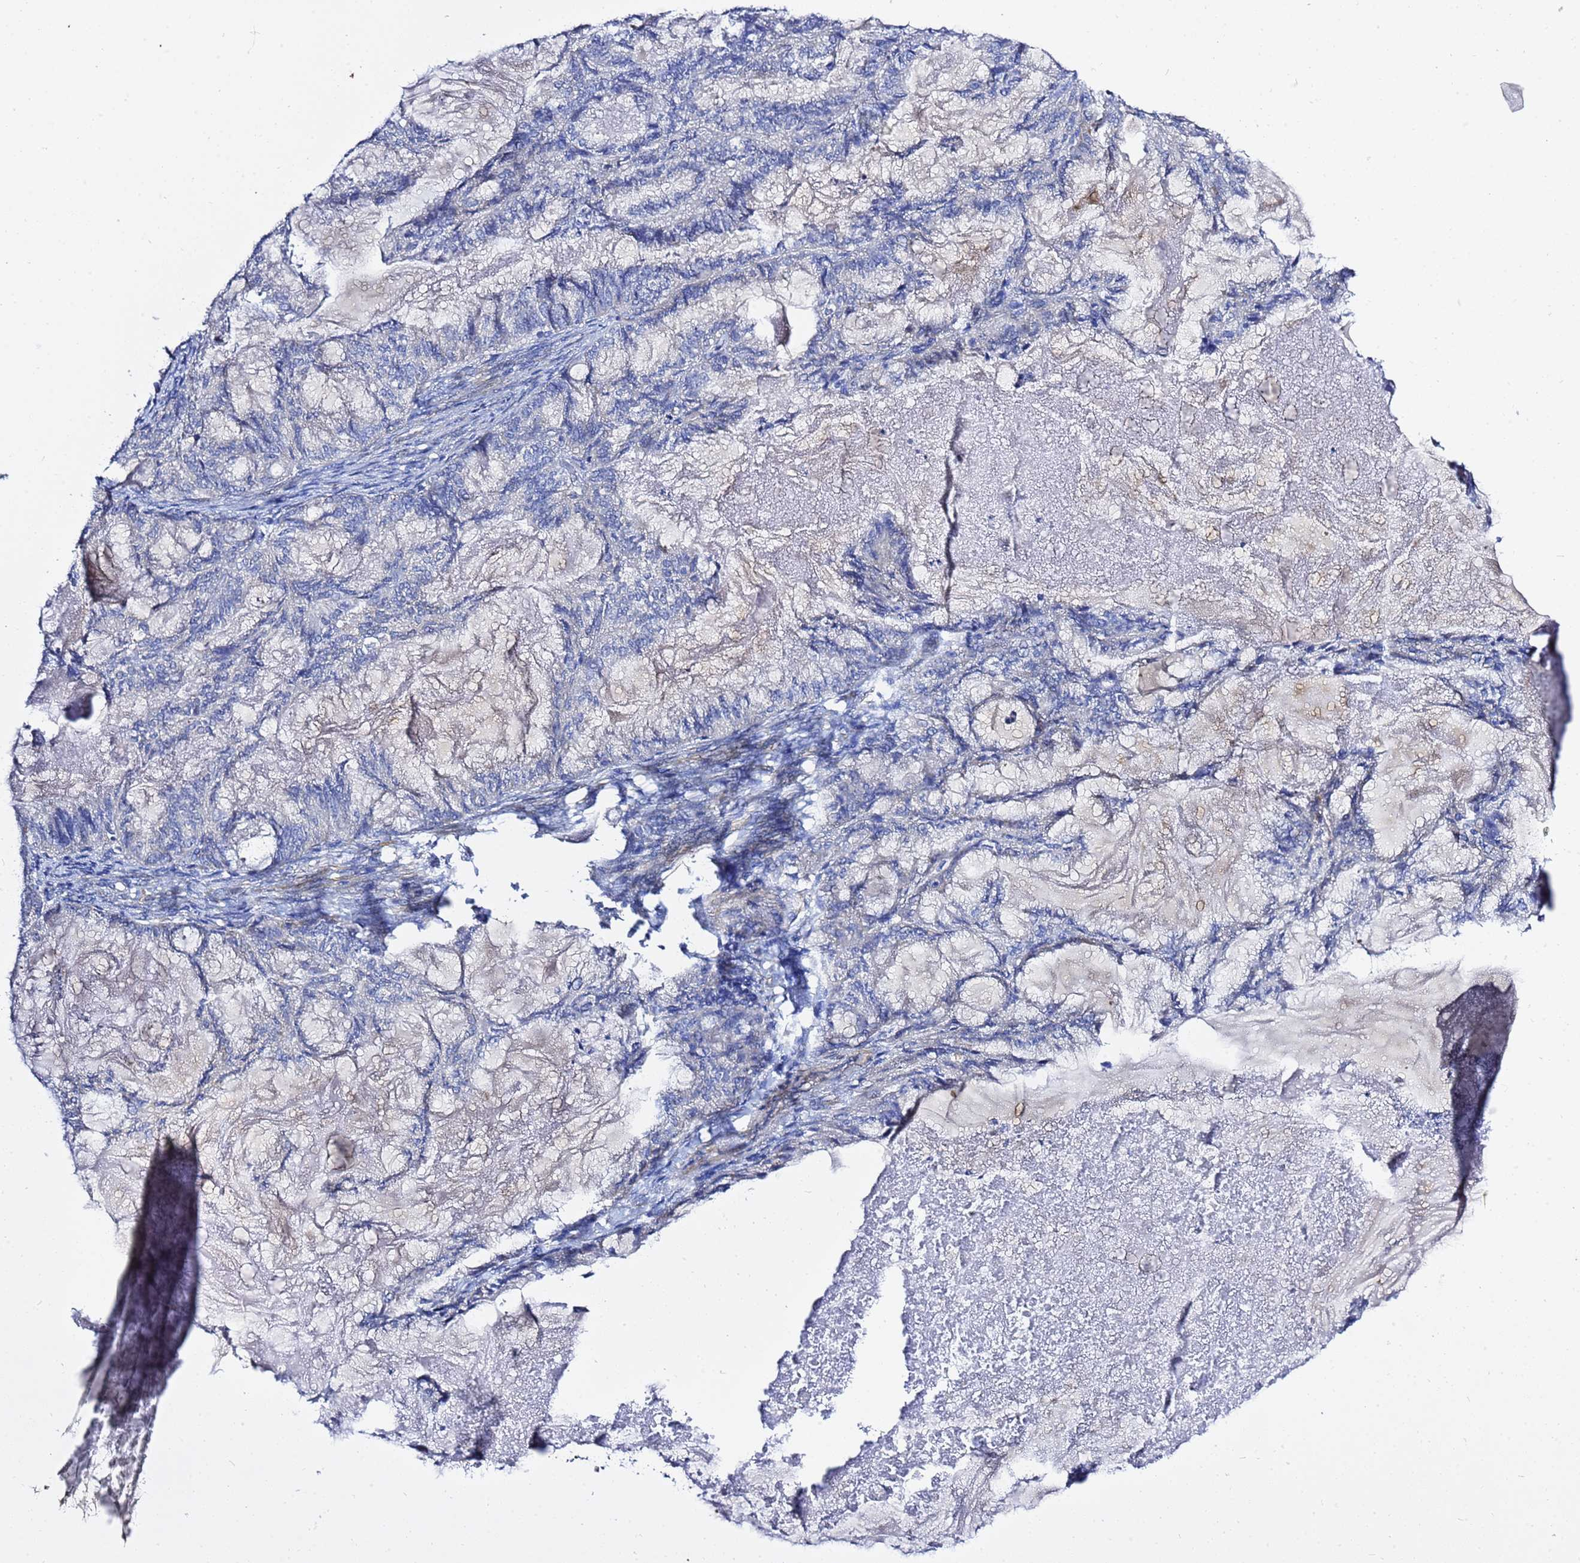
{"staining": {"intensity": "negative", "quantity": "none", "location": "none"}, "tissue": "endometrial cancer", "cell_type": "Tumor cells", "image_type": "cancer", "snomed": [{"axis": "morphology", "description": "Adenocarcinoma, NOS"}, {"axis": "topography", "description": "Endometrium"}], "caption": "This is an IHC photomicrograph of human endometrial cancer (adenocarcinoma). There is no expression in tumor cells.", "gene": "USP18", "patient": {"sex": "female", "age": 86}}